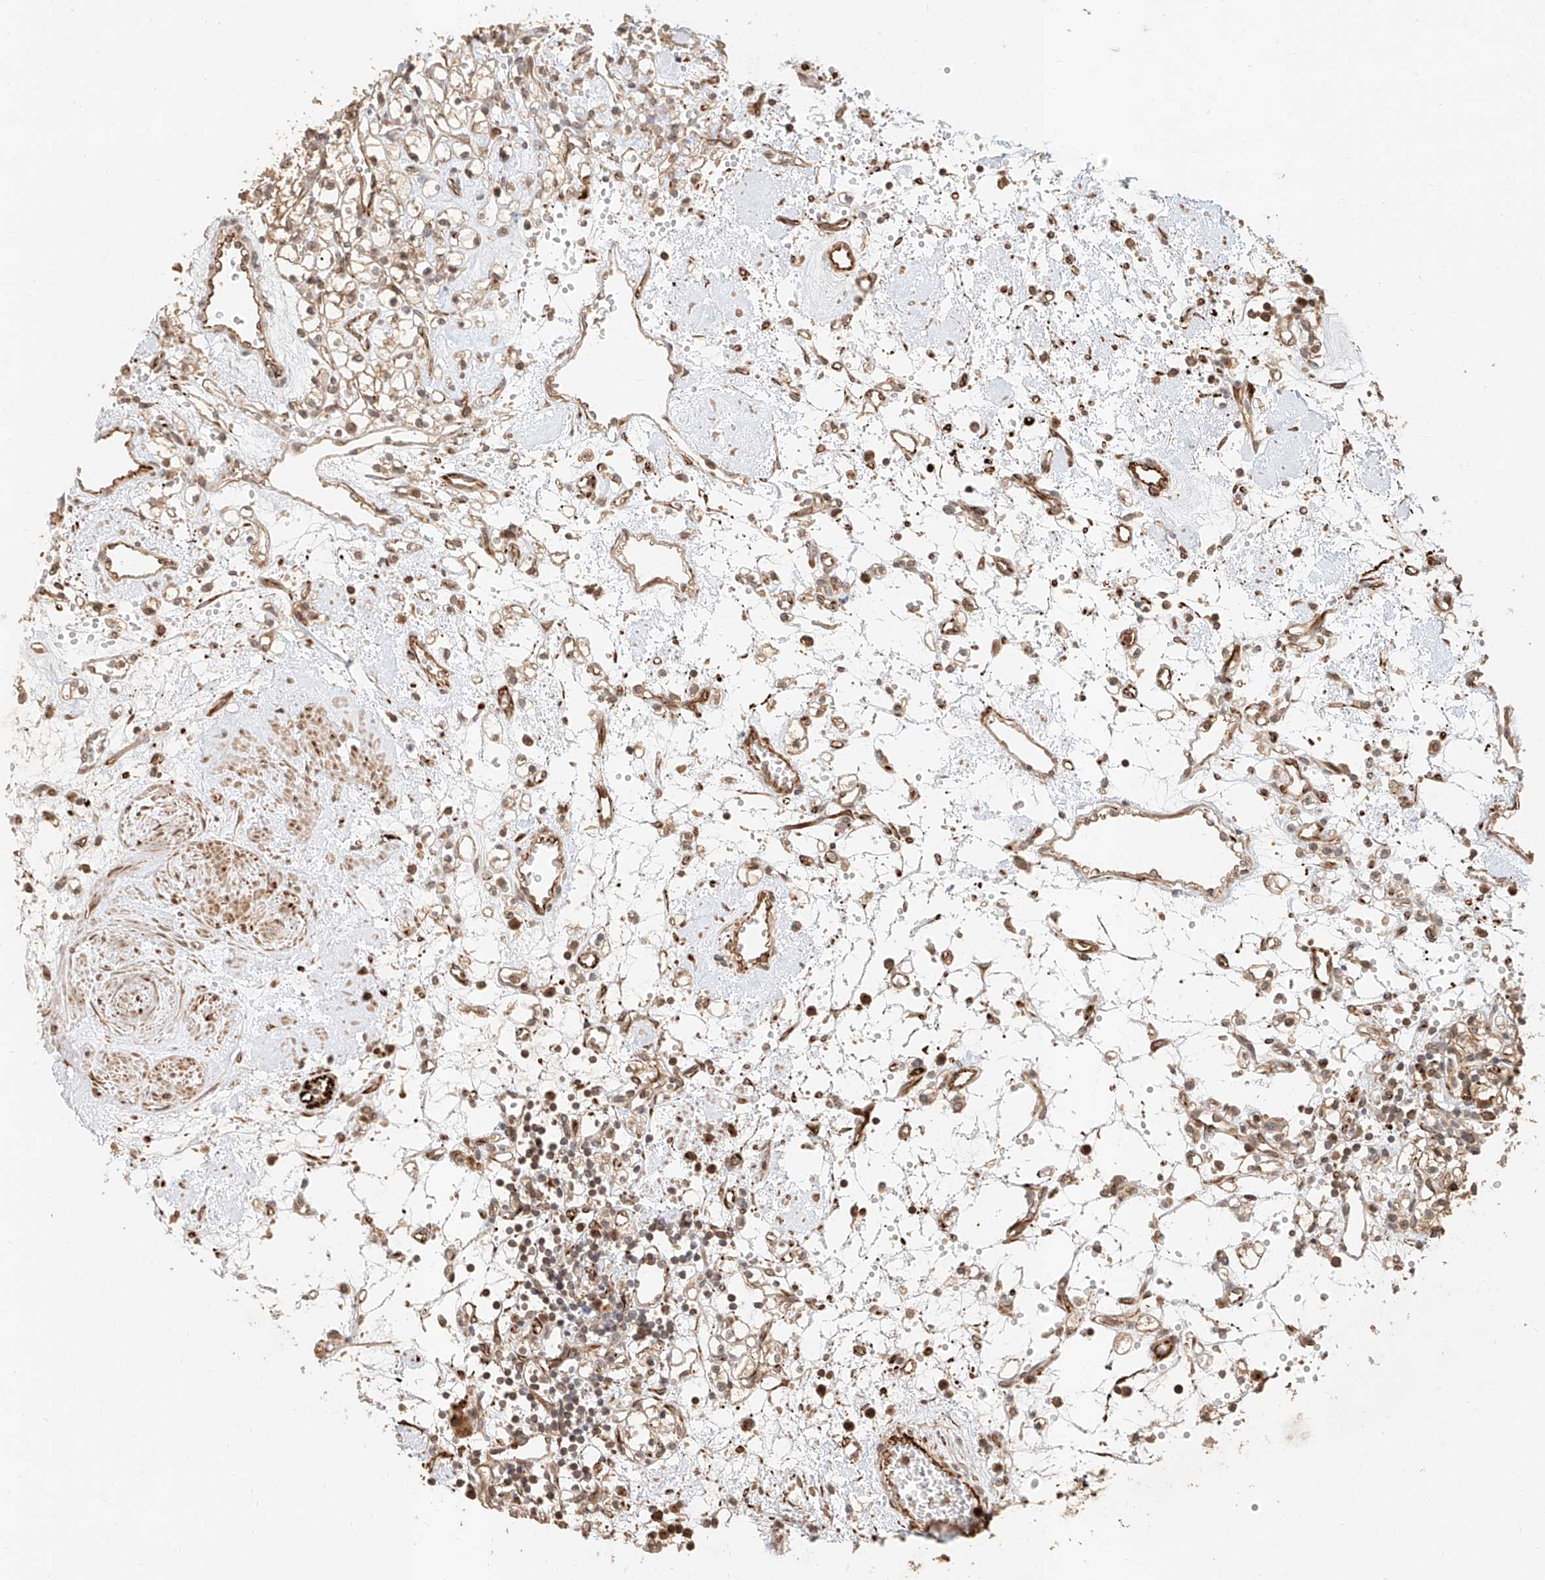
{"staining": {"intensity": "weak", "quantity": ">75%", "location": "cytoplasmic/membranous"}, "tissue": "renal cancer", "cell_type": "Tumor cells", "image_type": "cancer", "snomed": [{"axis": "morphology", "description": "Adenocarcinoma, NOS"}, {"axis": "topography", "description": "Kidney"}], "caption": "IHC image of renal adenocarcinoma stained for a protein (brown), which exhibits low levels of weak cytoplasmic/membranous staining in about >75% of tumor cells.", "gene": "NAP1L1", "patient": {"sex": "female", "age": 59}}